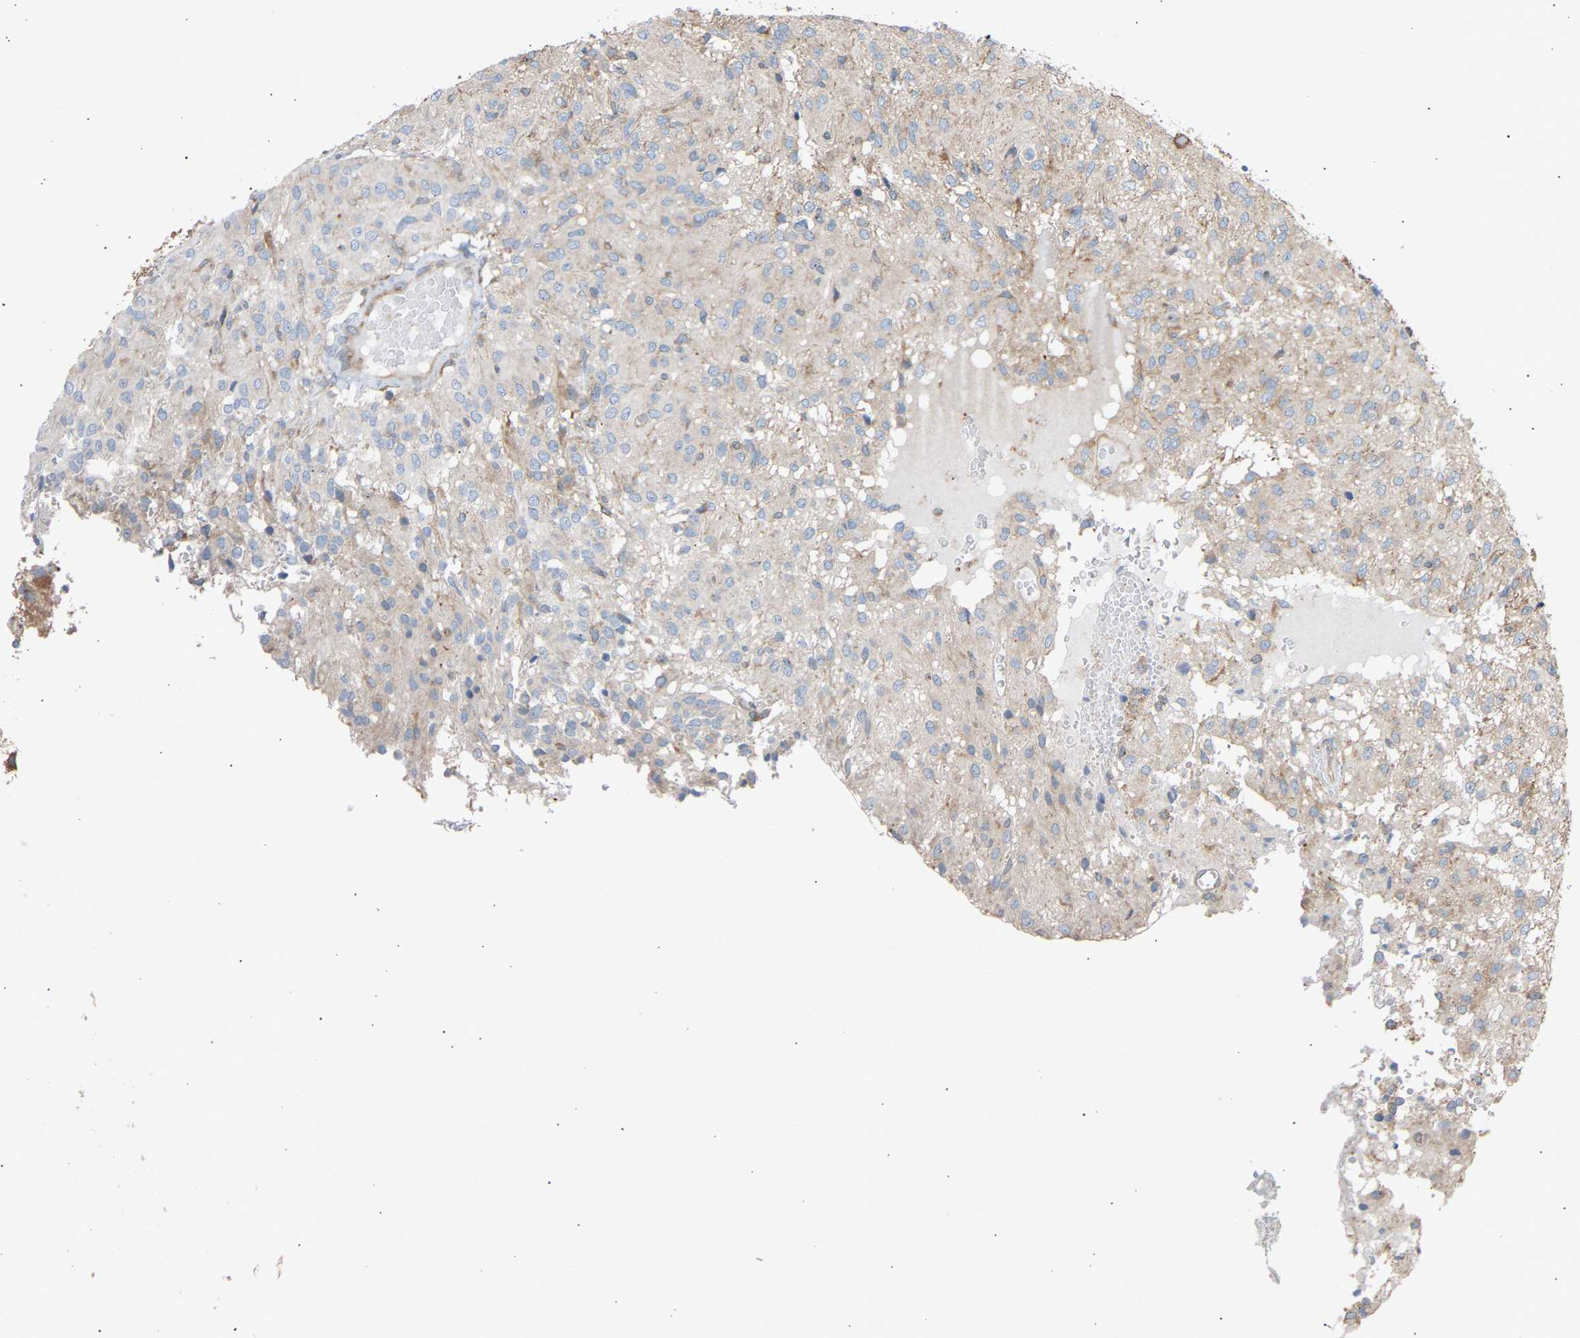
{"staining": {"intensity": "weak", "quantity": "<25%", "location": "cytoplasmic/membranous"}, "tissue": "glioma", "cell_type": "Tumor cells", "image_type": "cancer", "snomed": [{"axis": "morphology", "description": "Glioma, malignant, High grade"}, {"axis": "topography", "description": "Brain"}], "caption": "Malignant glioma (high-grade) stained for a protein using IHC shows no staining tumor cells.", "gene": "GCN1", "patient": {"sex": "female", "age": 59}}